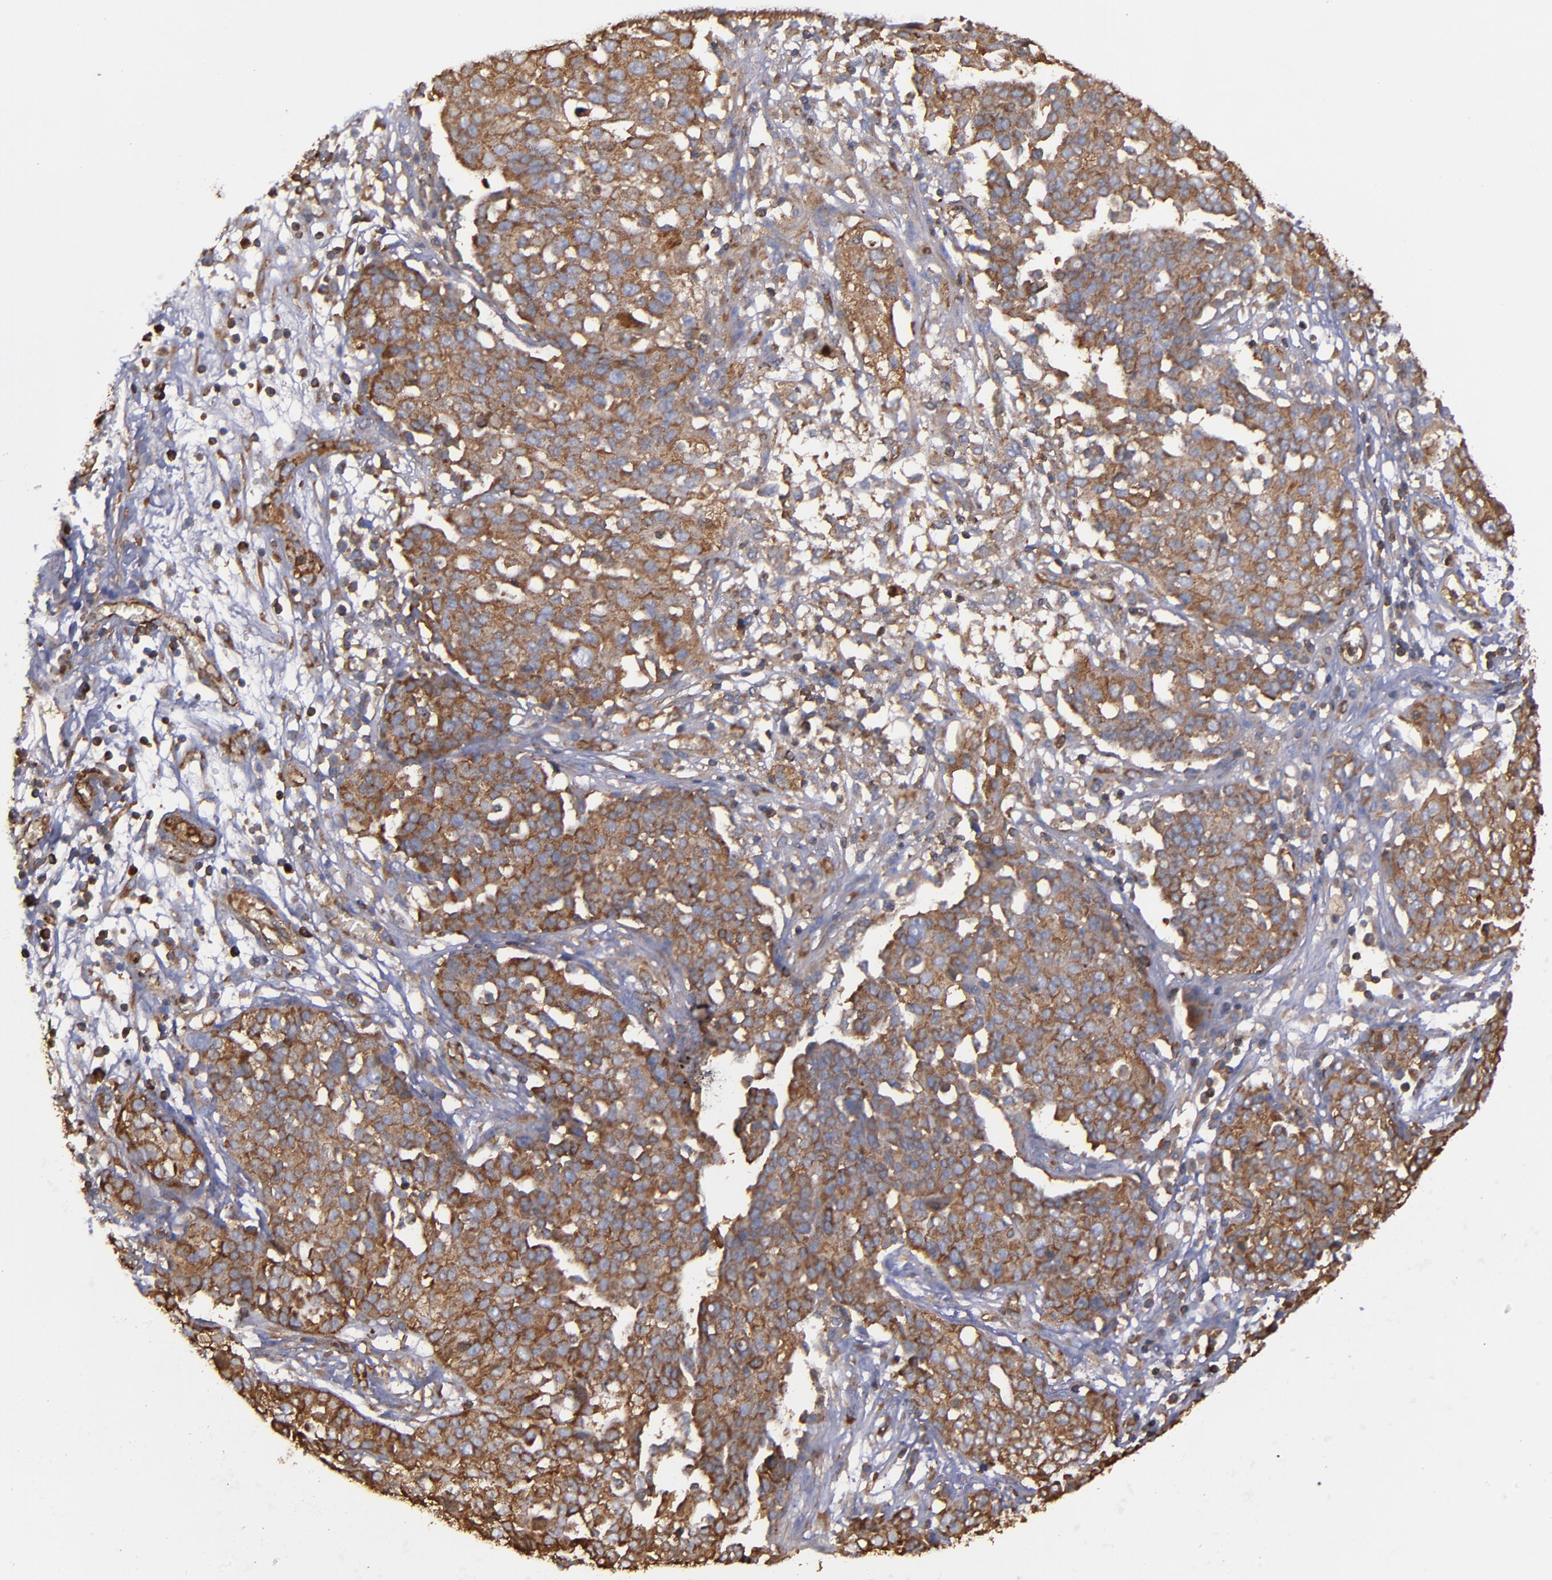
{"staining": {"intensity": "moderate", "quantity": ">75%", "location": "cytoplasmic/membranous"}, "tissue": "ovarian cancer", "cell_type": "Tumor cells", "image_type": "cancer", "snomed": [{"axis": "morphology", "description": "Cystadenocarcinoma, serous, NOS"}, {"axis": "topography", "description": "Soft tissue"}, {"axis": "topography", "description": "Ovary"}], "caption": "This is a micrograph of immunohistochemistry (IHC) staining of ovarian cancer, which shows moderate positivity in the cytoplasmic/membranous of tumor cells.", "gene": "ACTN4", "patient": {"sex": "female", "age": 57}}